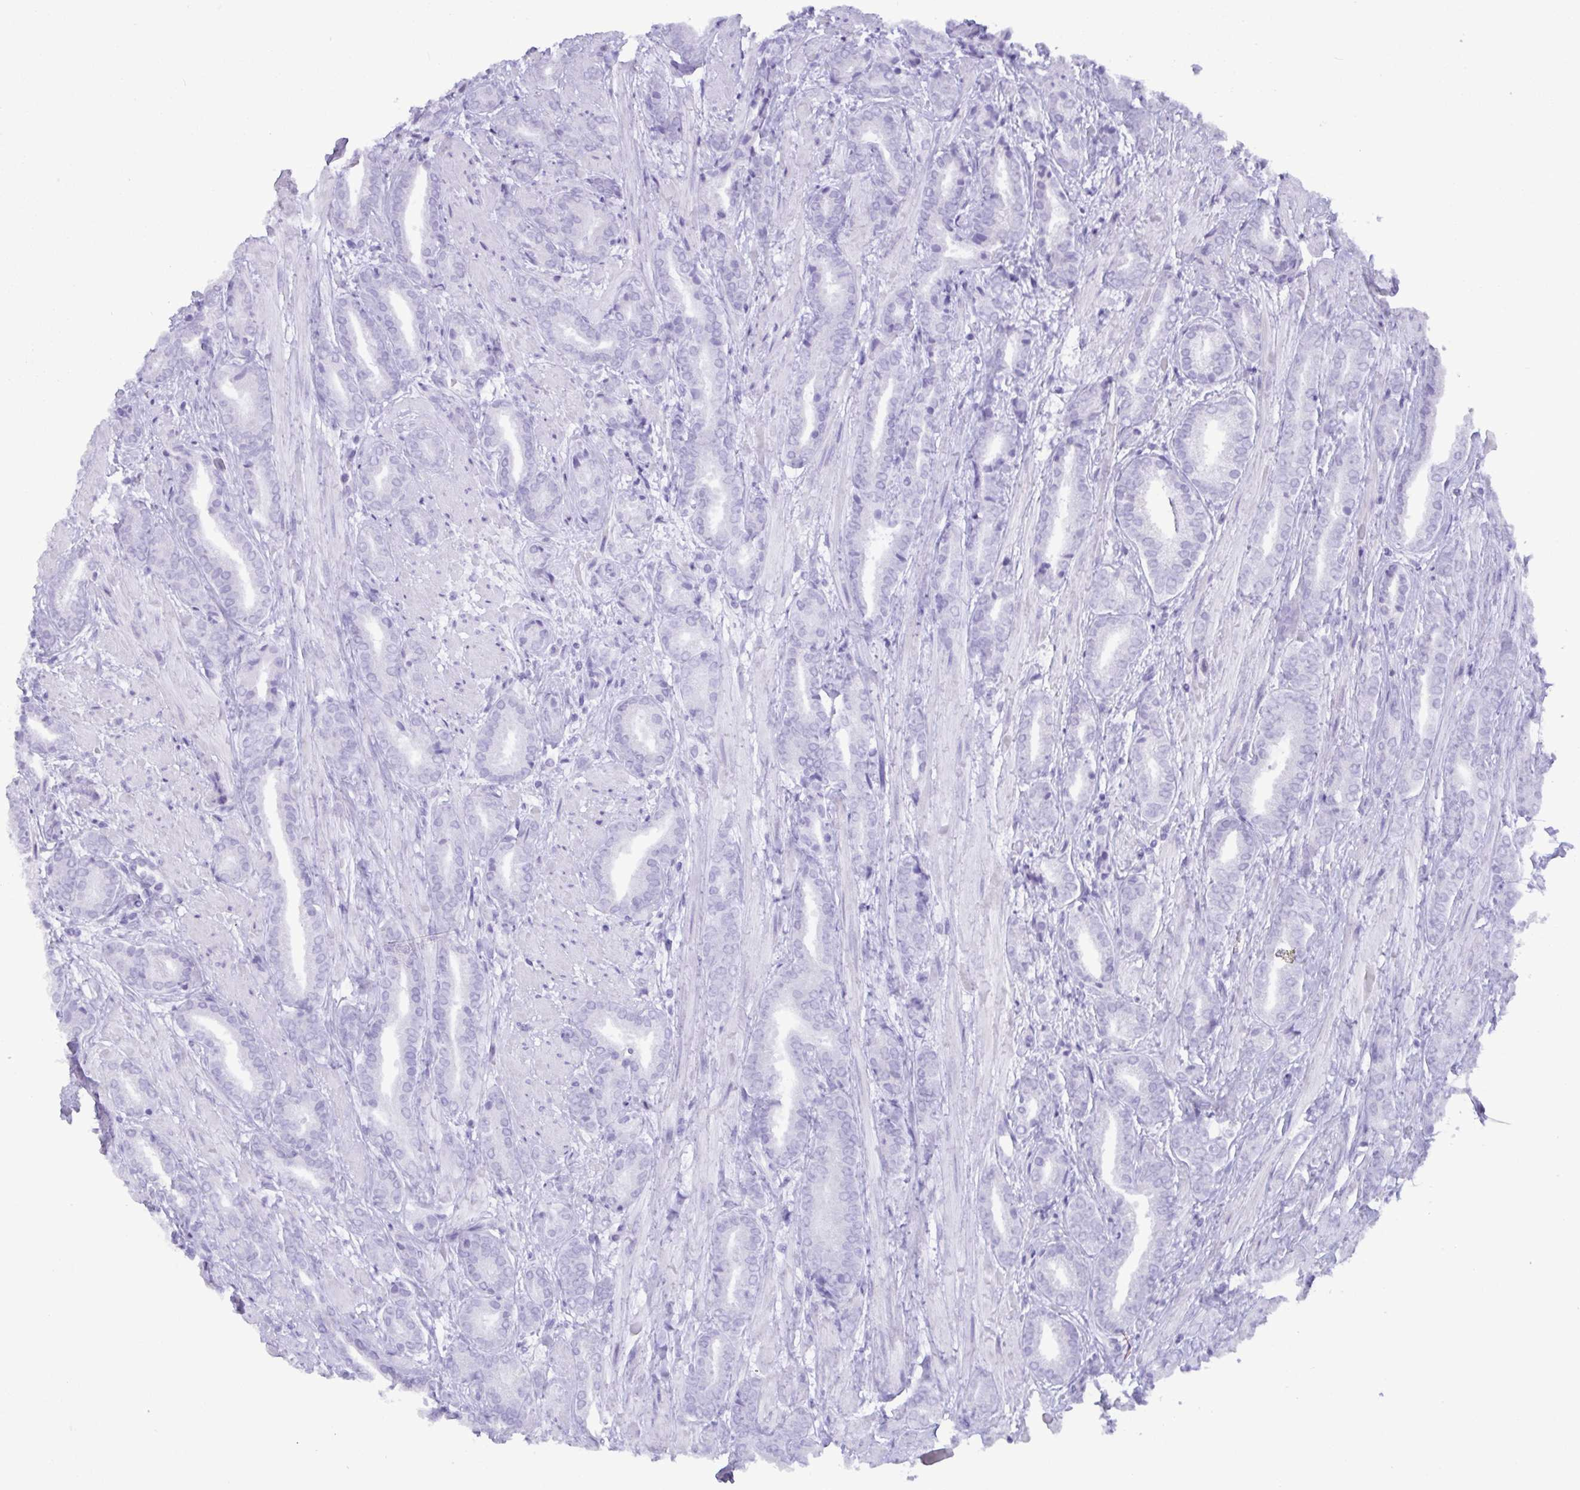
{"staining": {"intensity": "negative", "quantity": "none", "location": "none"}, "tissue": "prostate cancer", "cell_type": "Tumor cells", "image_type": "cancer", "snomed": [{"axis": "morphology", "description": "Adenocarcinoma, High grade"}, {"axis": "topography", "description": "Prostate"}], "caption": "The image demonstrates no staining of tumor cells in prostate high-grade adenocarcinoma.", "gene": "C4orf33", "patient": {"sex": "male", "age": 56}}